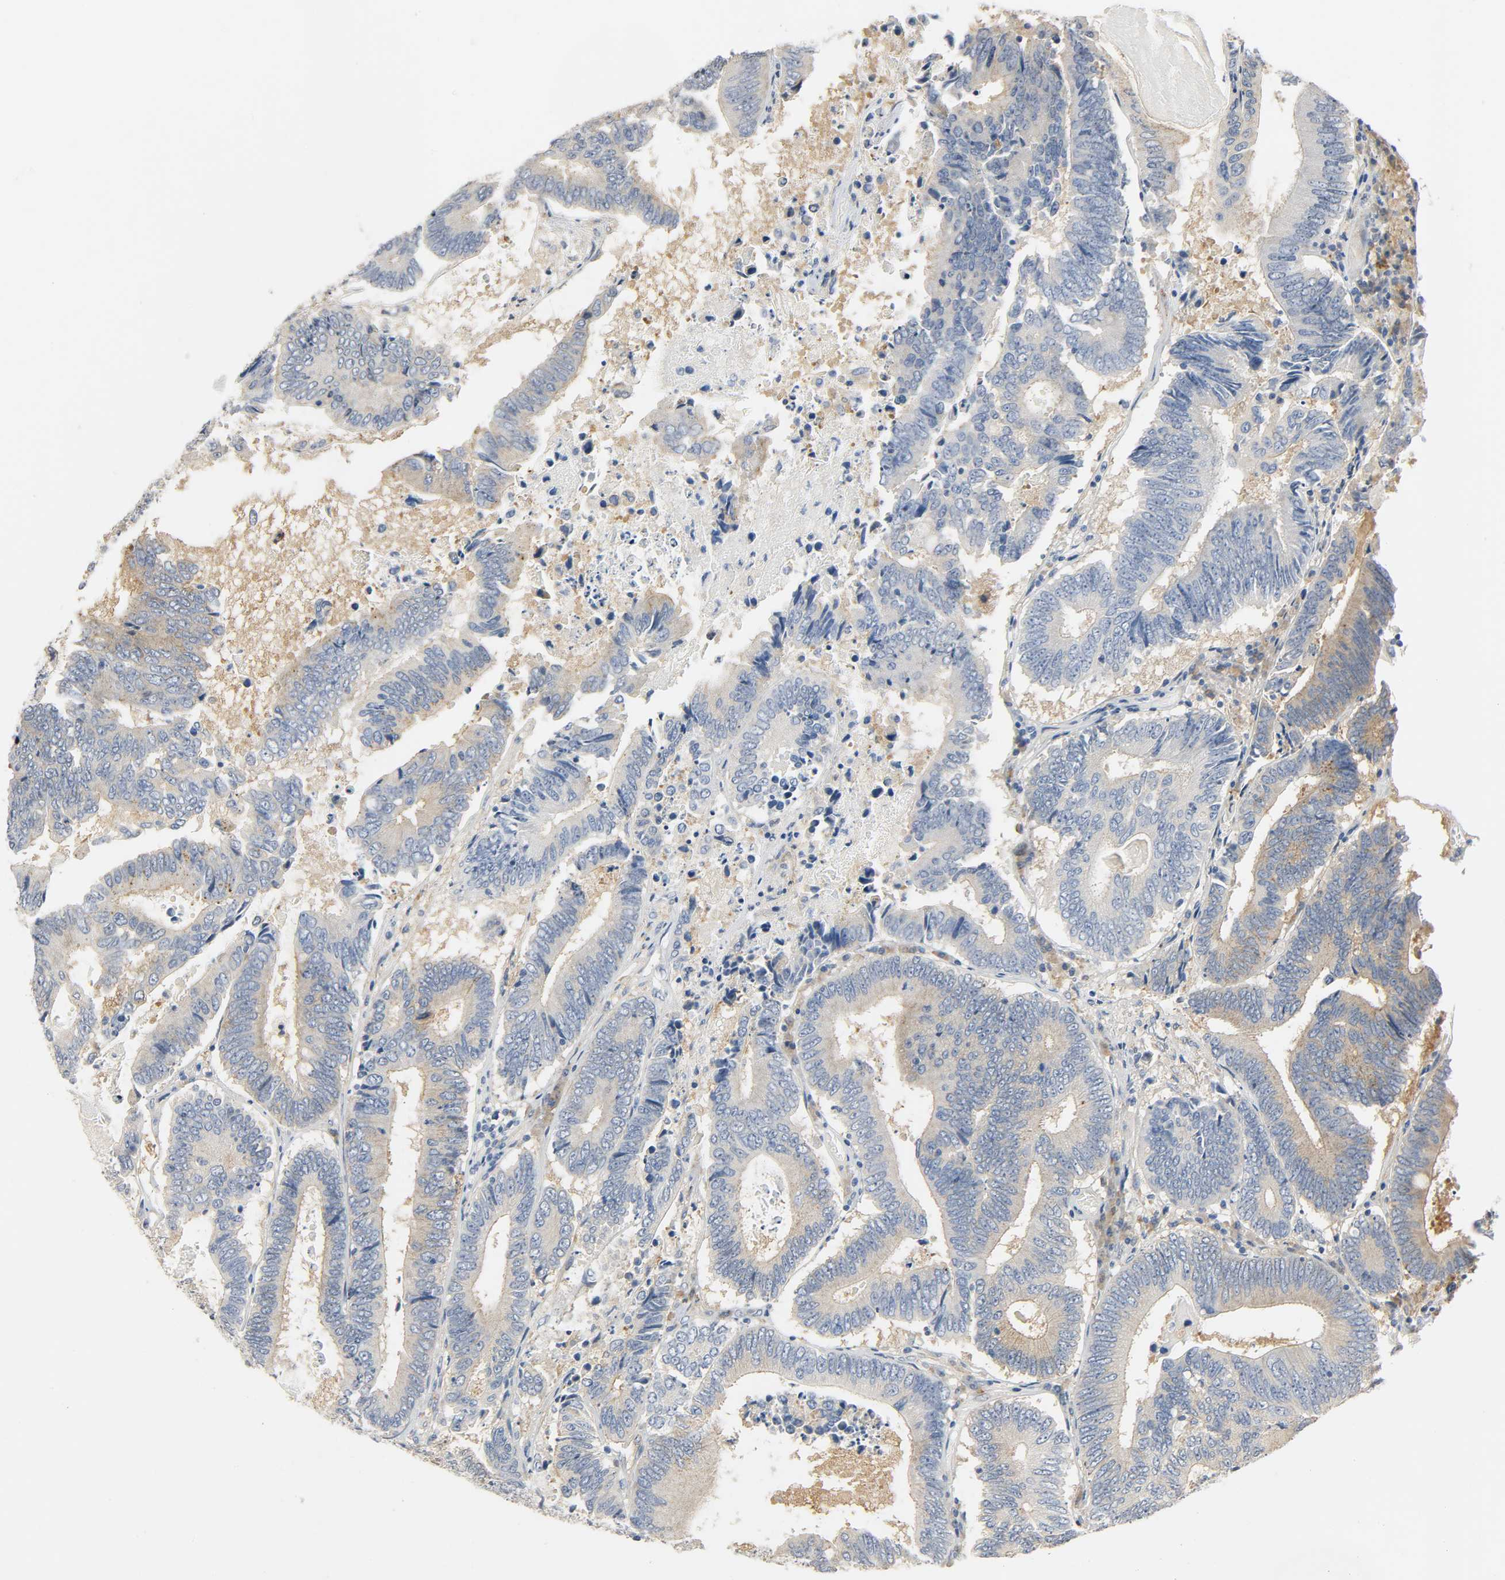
{"staining": {"intensity": "moderate", "quantity": ">75%", "location": "cytoplasmic/membranous"}, "tissue": "colorectal cancer", "cell_type": "Tumor cells", "image_type": "cancer", "snomed": [{"axis": "morphology", "description": "Adenocarcinoma, NOS"}, {"axis": "topography", "description": "Colon"}], "caption": "Immunohistochemistry (IHC) micrograph of neoplastic tissue: colorectal cancer stained using IHC reveals medium levels of moderate protein expression localized specifically in the cytoplasmic/membranous of tumor cells, appearing as a cytoplasmic/membranous brown color.", "gene": "ARPC1A", "patient": {"sex": "female", "age": 78}}